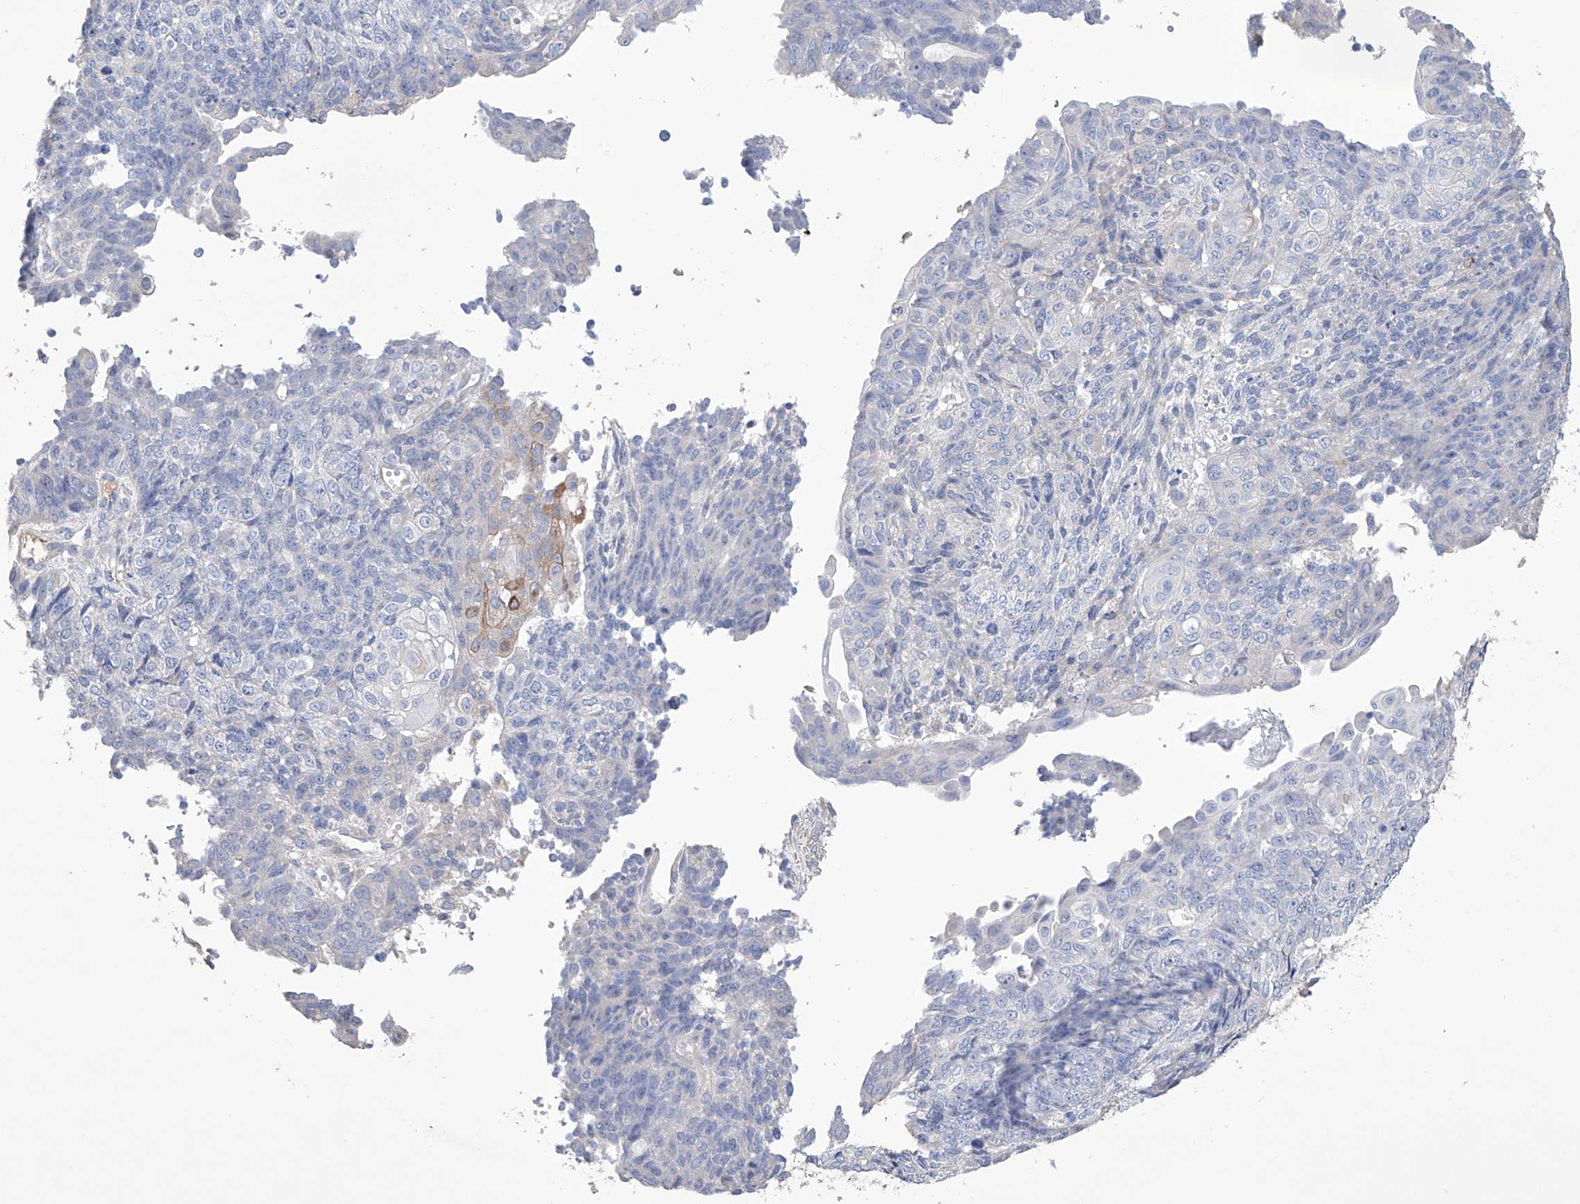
{"staining": {"intensity": "negative", "quantity": "none", "location": "none"}, "tissue": "endometrial cancer", "cell_type": "Tumor cells", "image_type": "cancer", "snomed": [{"axis": "morphology", "description": "Adenocarcinoma, NOS"}, {"axis": "topography", "description": "Endometrium"}], "caption": "Immunohistochemistry (IHC) of human adenocarcinoma (endometrial) exhibits no staining in tumor cells. (Stains: DAB (3,3'-diaminobenzidine) immunohistochemistry with hematoxylin counter stain, Microscopy: brightfield microscopy at high magnification).", "gene": "AFG1L", "patient": {"sex": "female", "age": 32}}